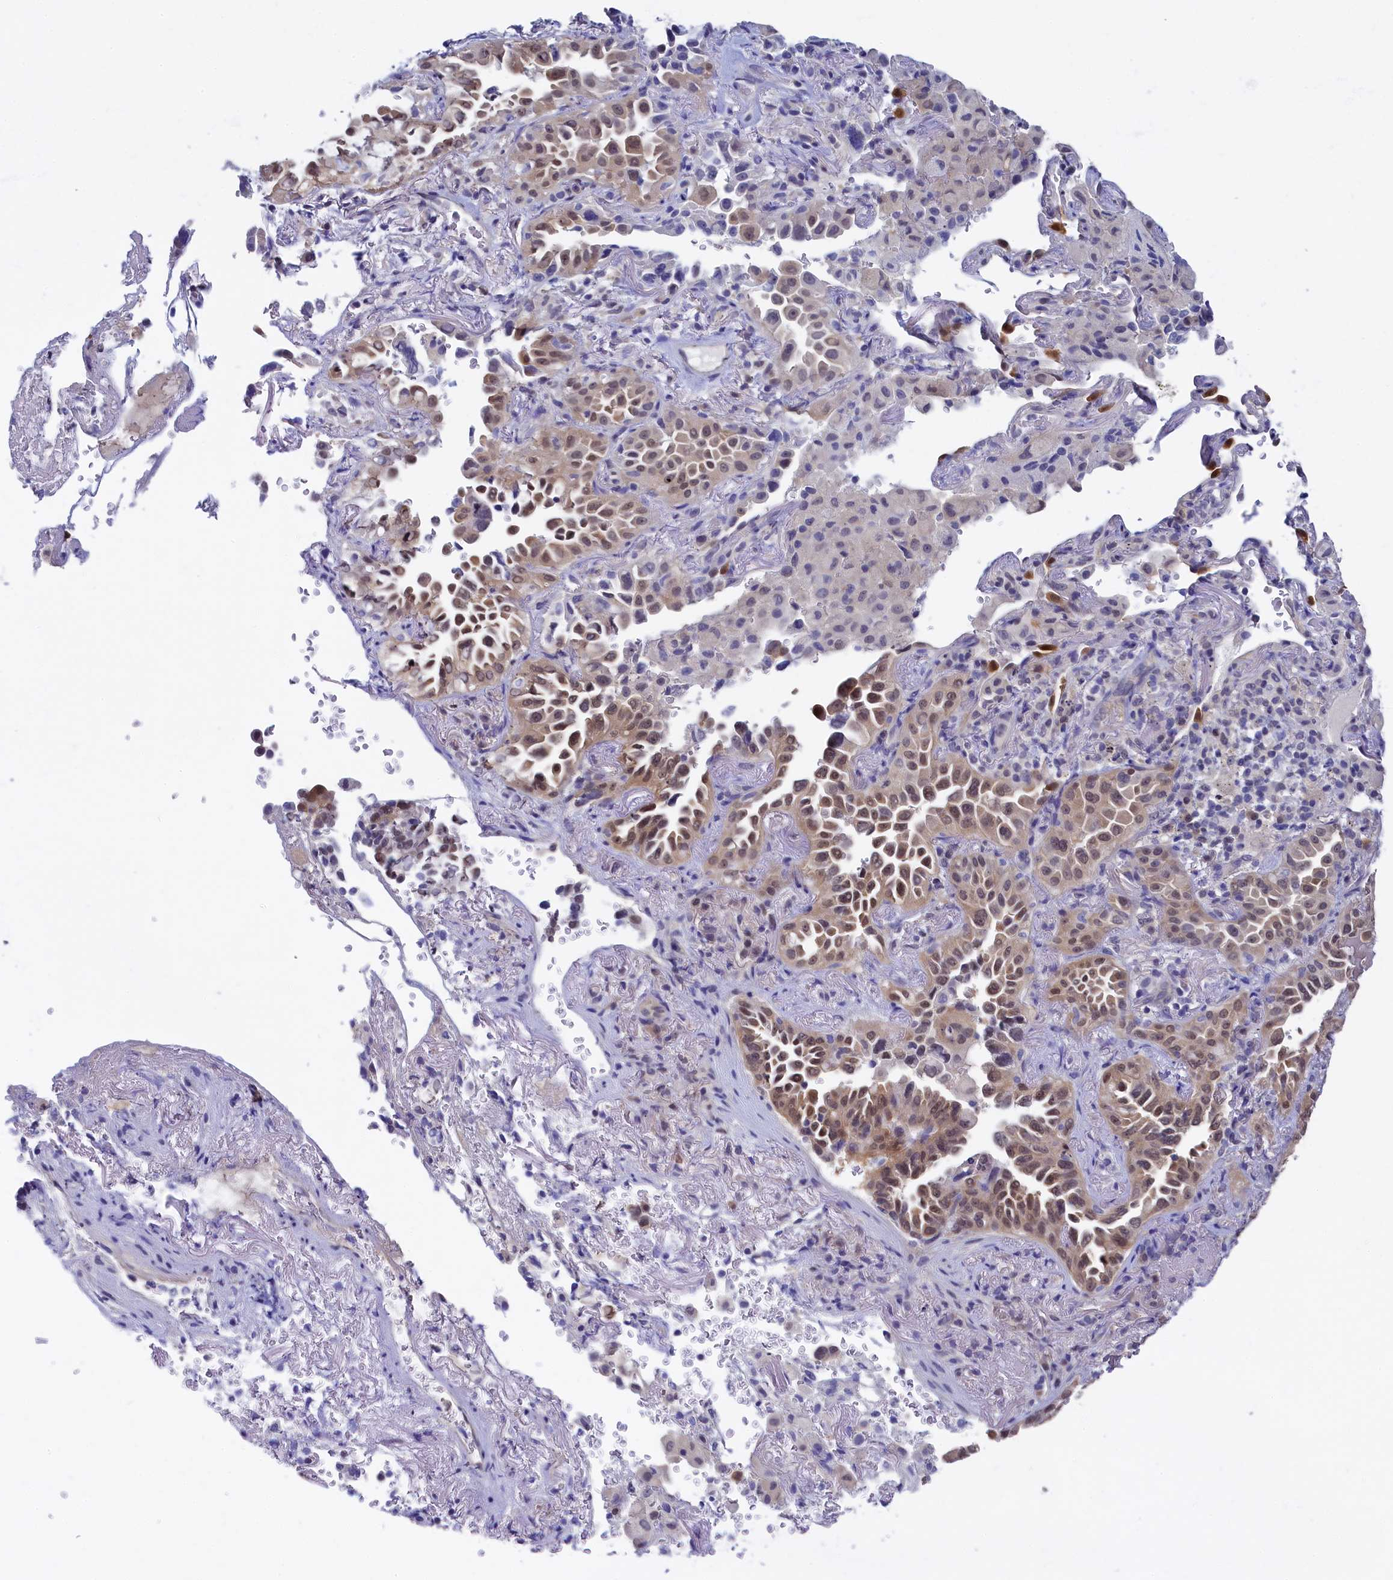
{"staining": {"intensity": "weak", "quantity": ">75%", "location": "cytoplasmic/membranous,nuclear"}, "tissue": "lung cancer", "cell_type": "Tumor cells", "image_type": "cancer", "snomed": [{"axis": "morphology", "description": "Adenocarcinoma, NOS"}, {"axis": "topography", "description": "Lung"}], "caption": "Protein expression analysis of human lung adenocarcinoma reveals weak cytoplasmic/membranous and nuclear positivity in approximately >75% of tumor cells. (IHC, brightfield microscopy, high magnification).", "gene": "C11orf54", "patient": {"sex": "female", "age": 69}}